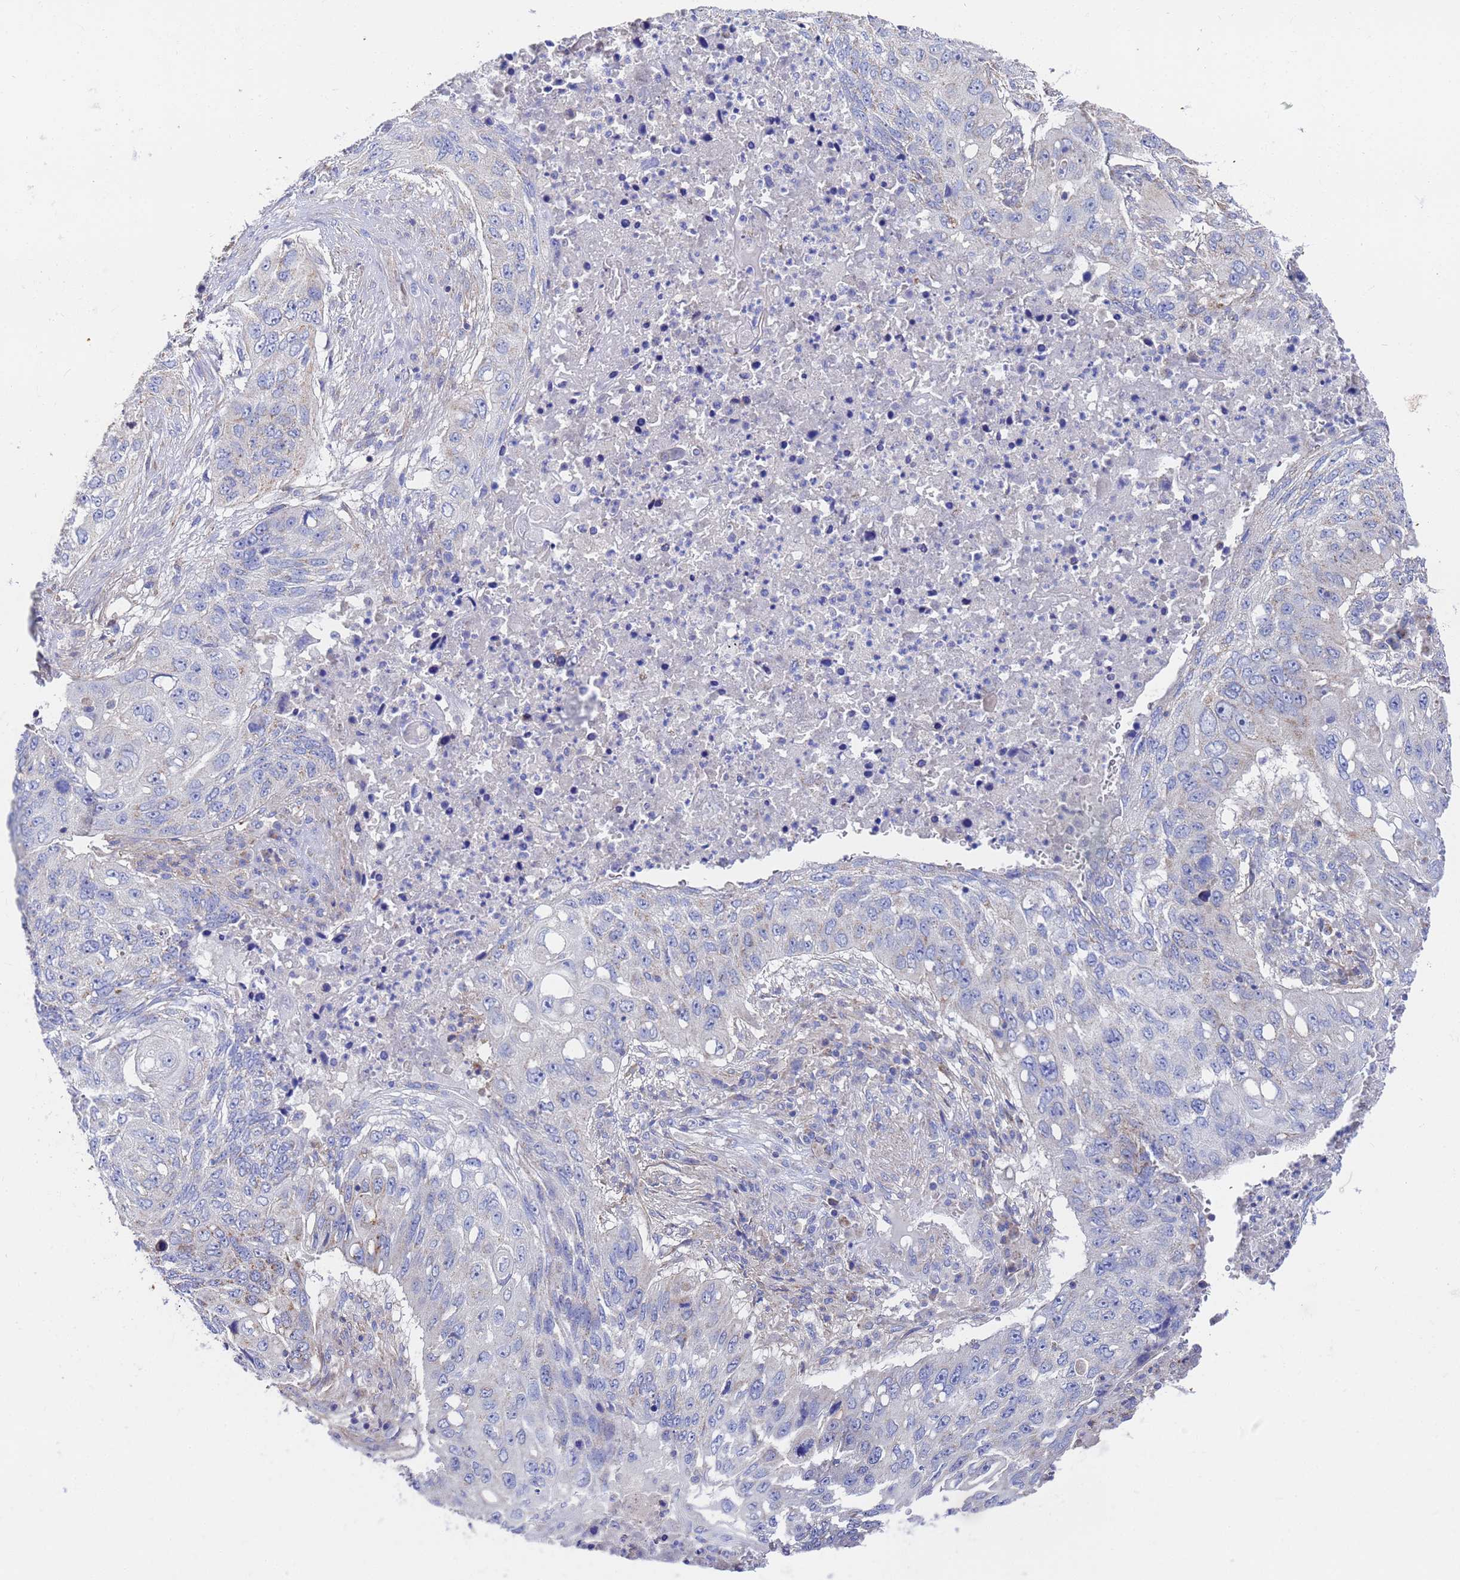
{"staining": {"intensity": "negative", "quantity": "none", "location": "none"}, "tissue": "lung cancer", "cell_type": "Tumor cells", "image_type": "cancer", "snomed": [{"axis": "morphology", "description": "Squamous cell carcinoma, NOS"}, {"axis": "topography", "description": "Lung"}], "caption": "Immunohistochemistry of squamous cell carcinoma (lung) exhibits no expression in tumor cells.", "gene": "FAHD2A", "patient": {"sex": "female", "age": 63}}